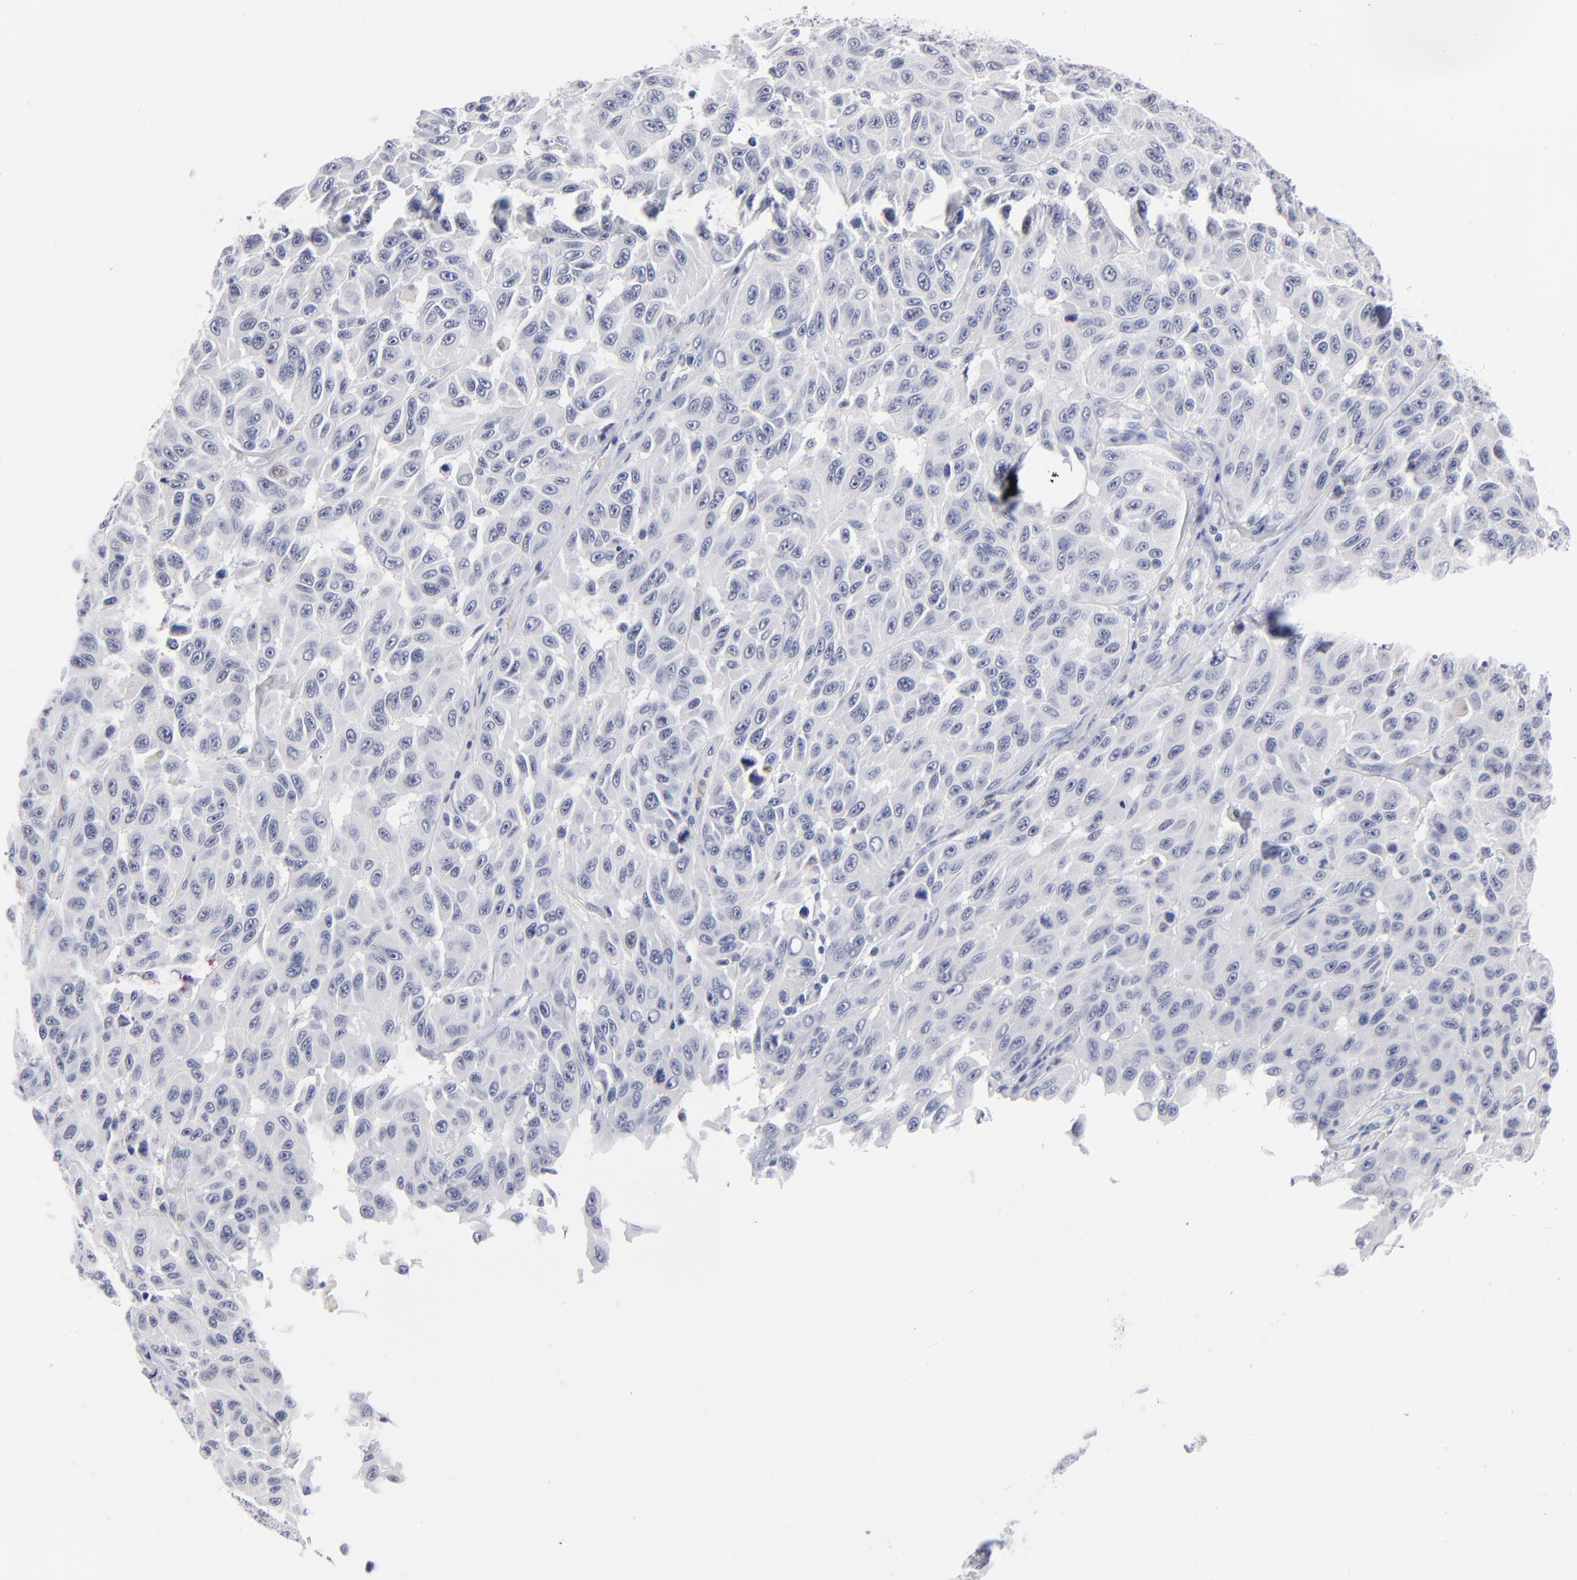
{"staining": {"intensity": "negative", "quantity": "none", "location": "none"}, "tissue": "melanoma", "cell_type": "Tumor cells", "image_type": "cancer", "snomed": [{"axis": "morphology", "description": "Malignant melanoma, NOS"}, {"axis": "topography", "description": "Skin"}], "caption": "Tumor cells are negative for brown protein staining in malignant melanoma.", "gene": "KHNYN", "patient": {"sex": "male", "age": 30}}